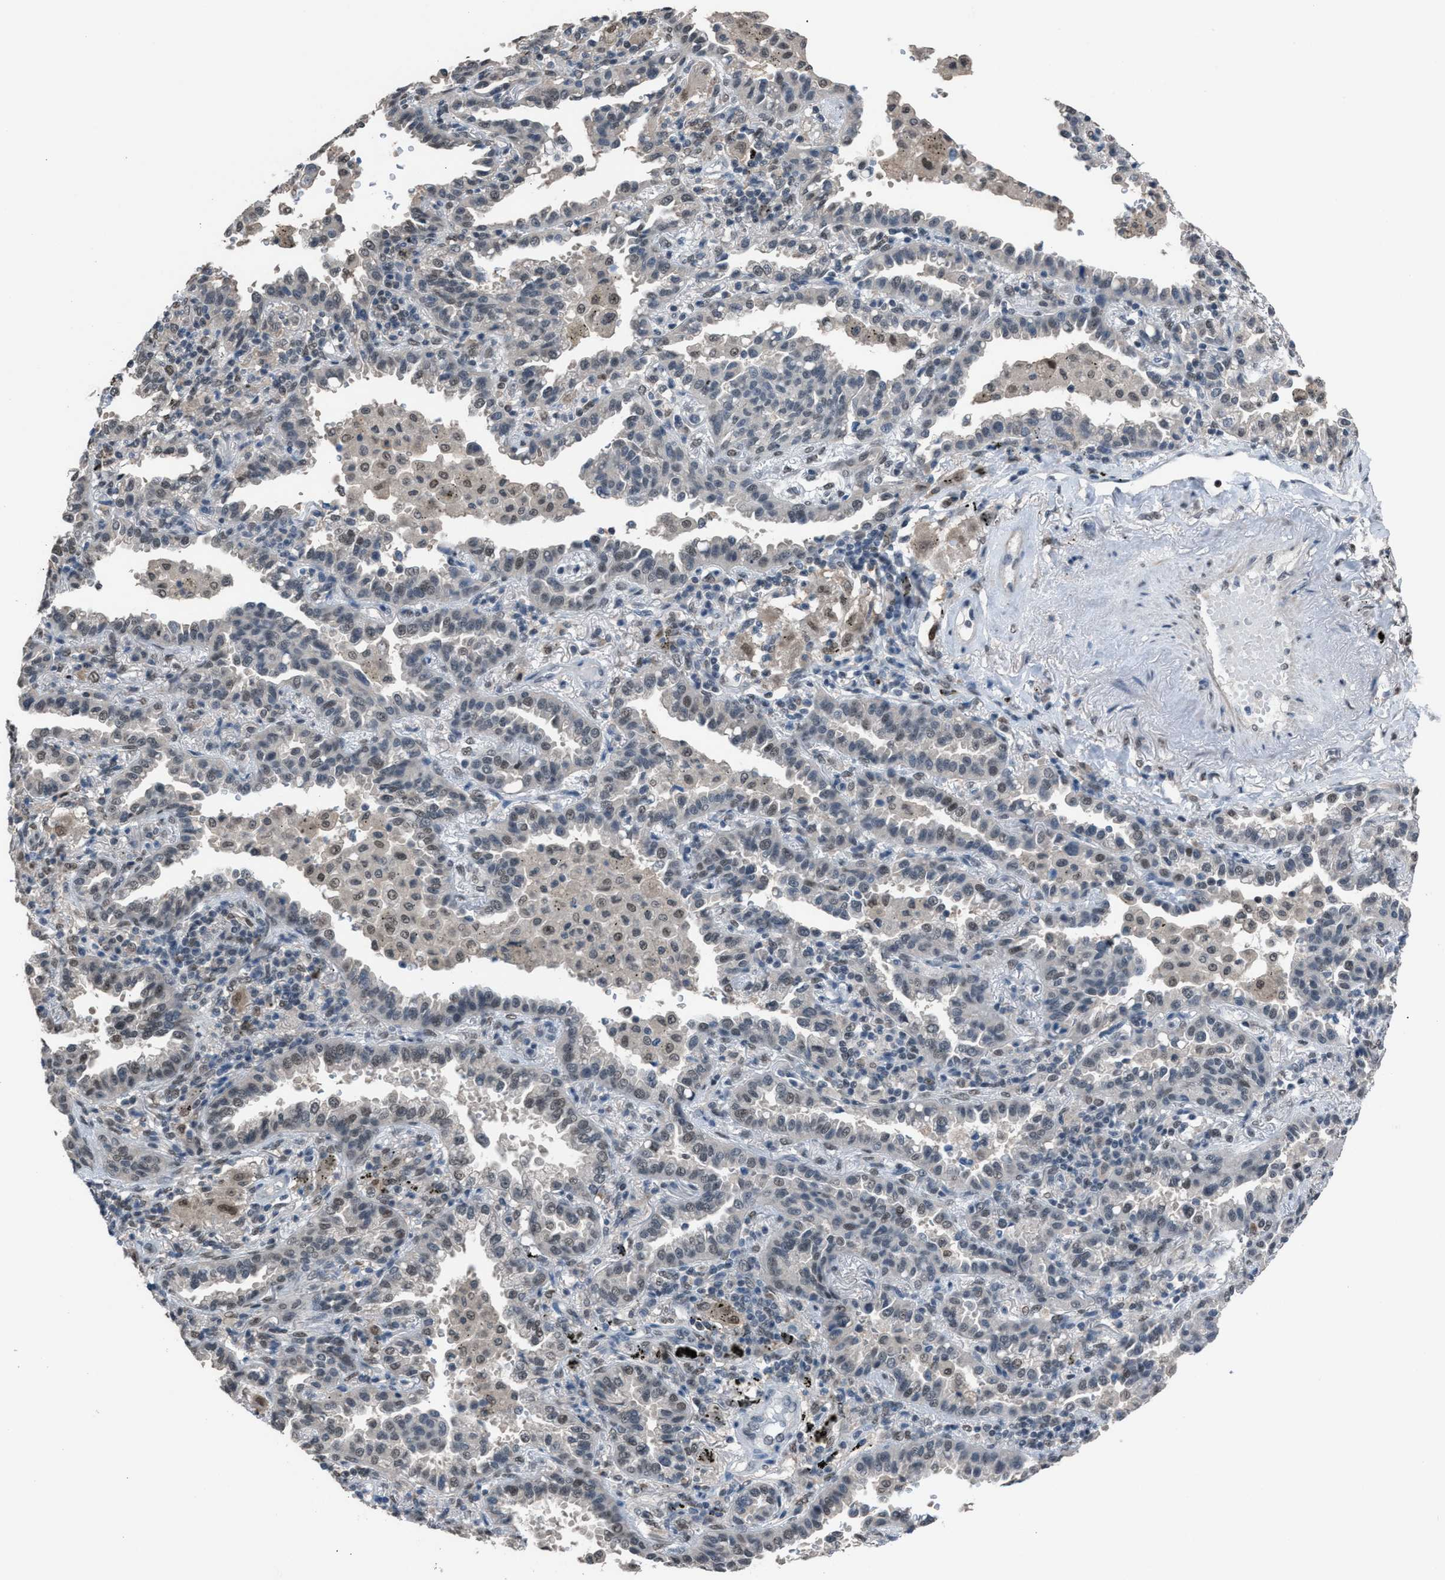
{"staining": {"intensity": "weak", "quantity": "<25%", "location": "nuclear"}, "tissue": "lung cancer", "cell_type": "Tumor cells", "image_type": "cancer", "snomed": [{"axis": "morphology", "description": "Normal tissue, NOS"}, {"axis": "morphology", "description": "Adenocarcinoma, NOS"}, {"axis": "topography", "description": "Lung"}], "caption": "Tumor cells are negative for brown protein staining in lung cancer (adenocarcinoma).", "gene": "ZNF276", "patient": {"sex": "male", "age": 59}}